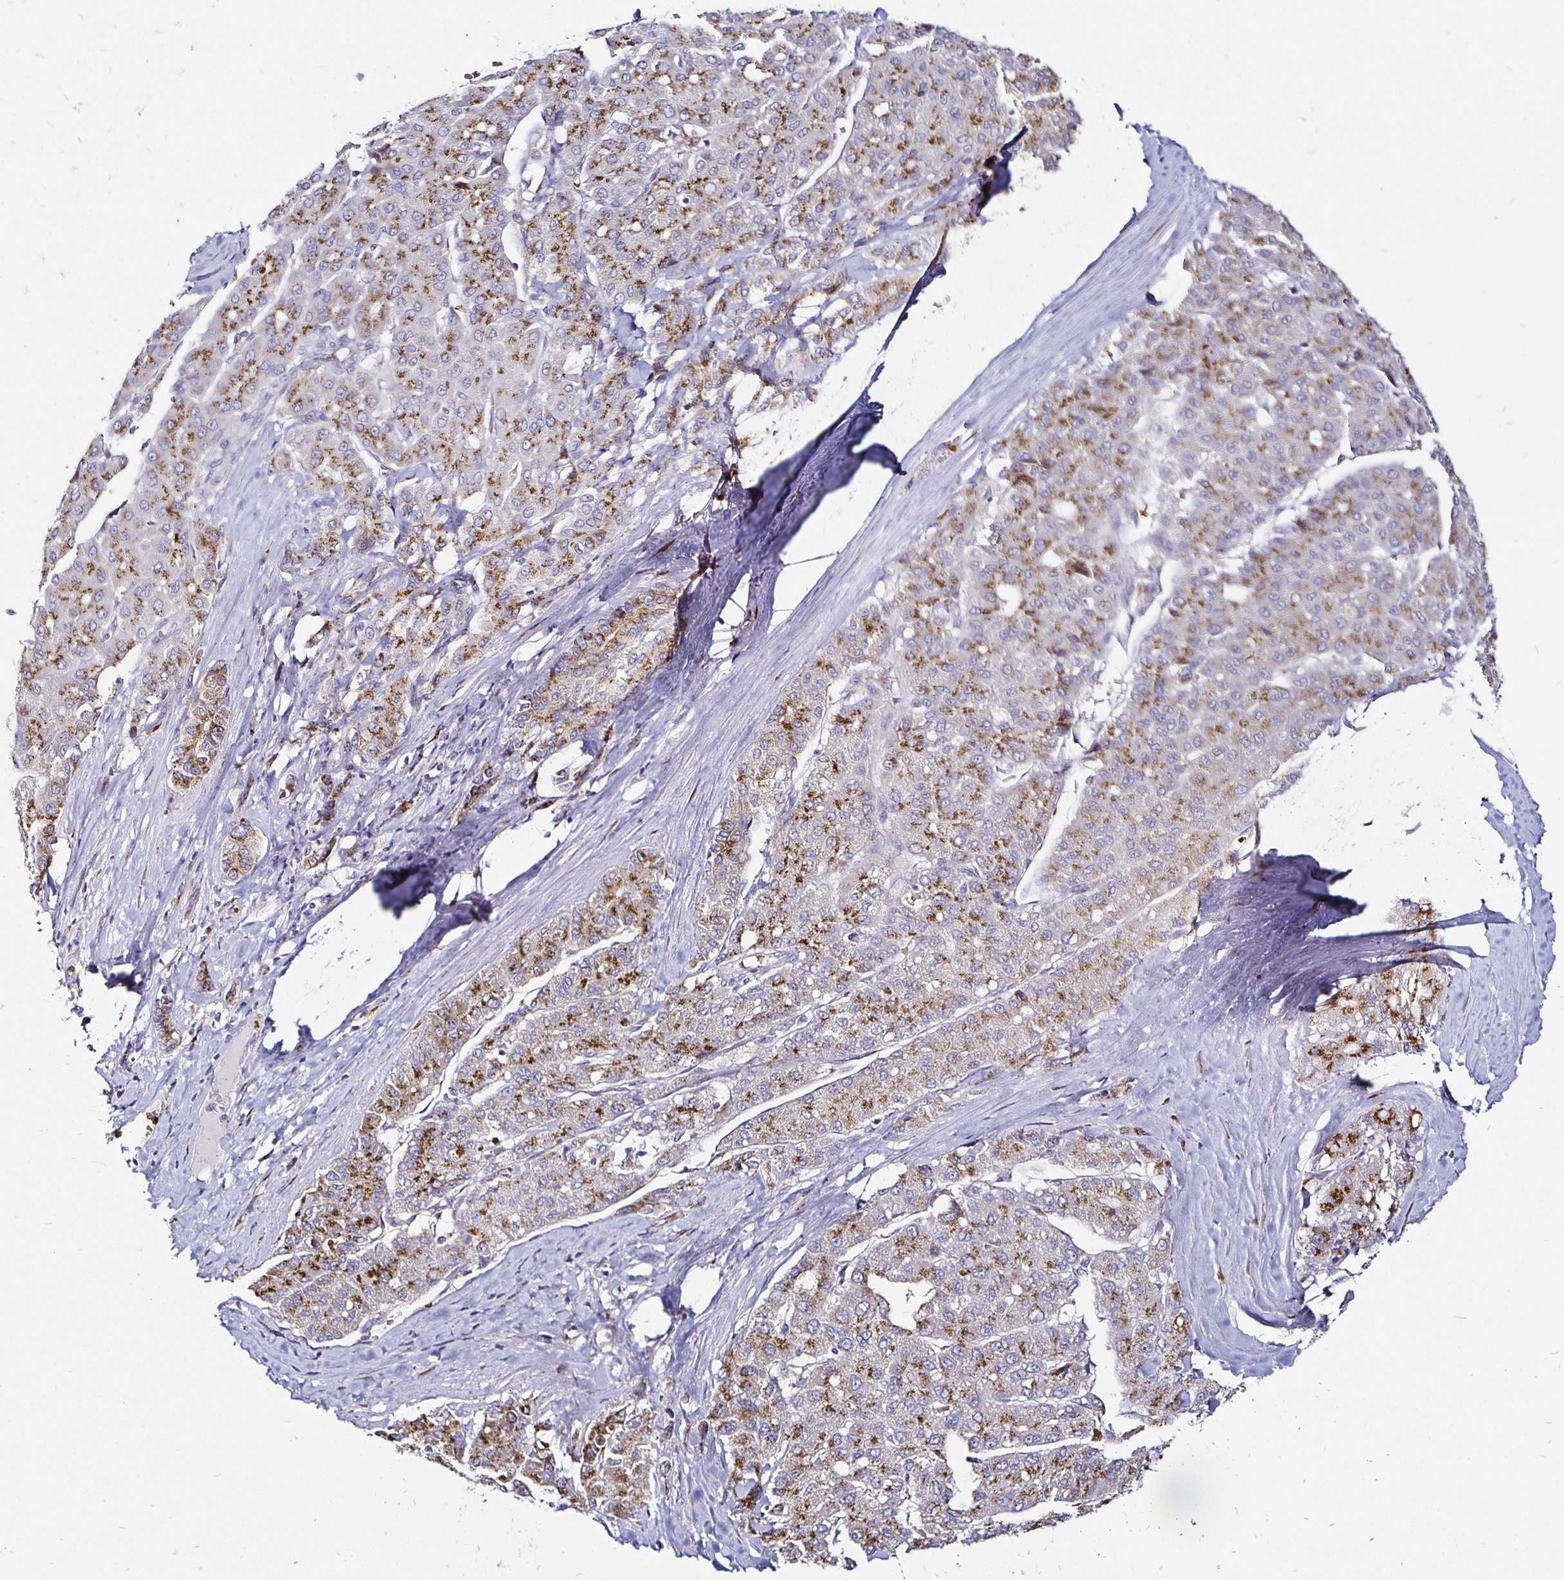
{"staining": {"intensity": "moderate", "quantity": "25%-75%", "location": "cytoplasmic/membranous"}, "tissue": "liver cancer", "cell_type": "Tumor cells", "image_type": "cancer", "snomed": [{"axis": "morphology", "description": "Carcinoma, Hepatocellular, NOS"}, {"axis": "topography", "description": "Liver"}], "caption": "A histopathology image showing moderate cytoplasmic/membranous expression in about 25%-75% of tumor cells in liver cancer (hepatocellular carcinoma), as visualized by brown immunohistochemical staining.", "gene": "ATG3", "patient": {"sex": "male", "age": 65}}